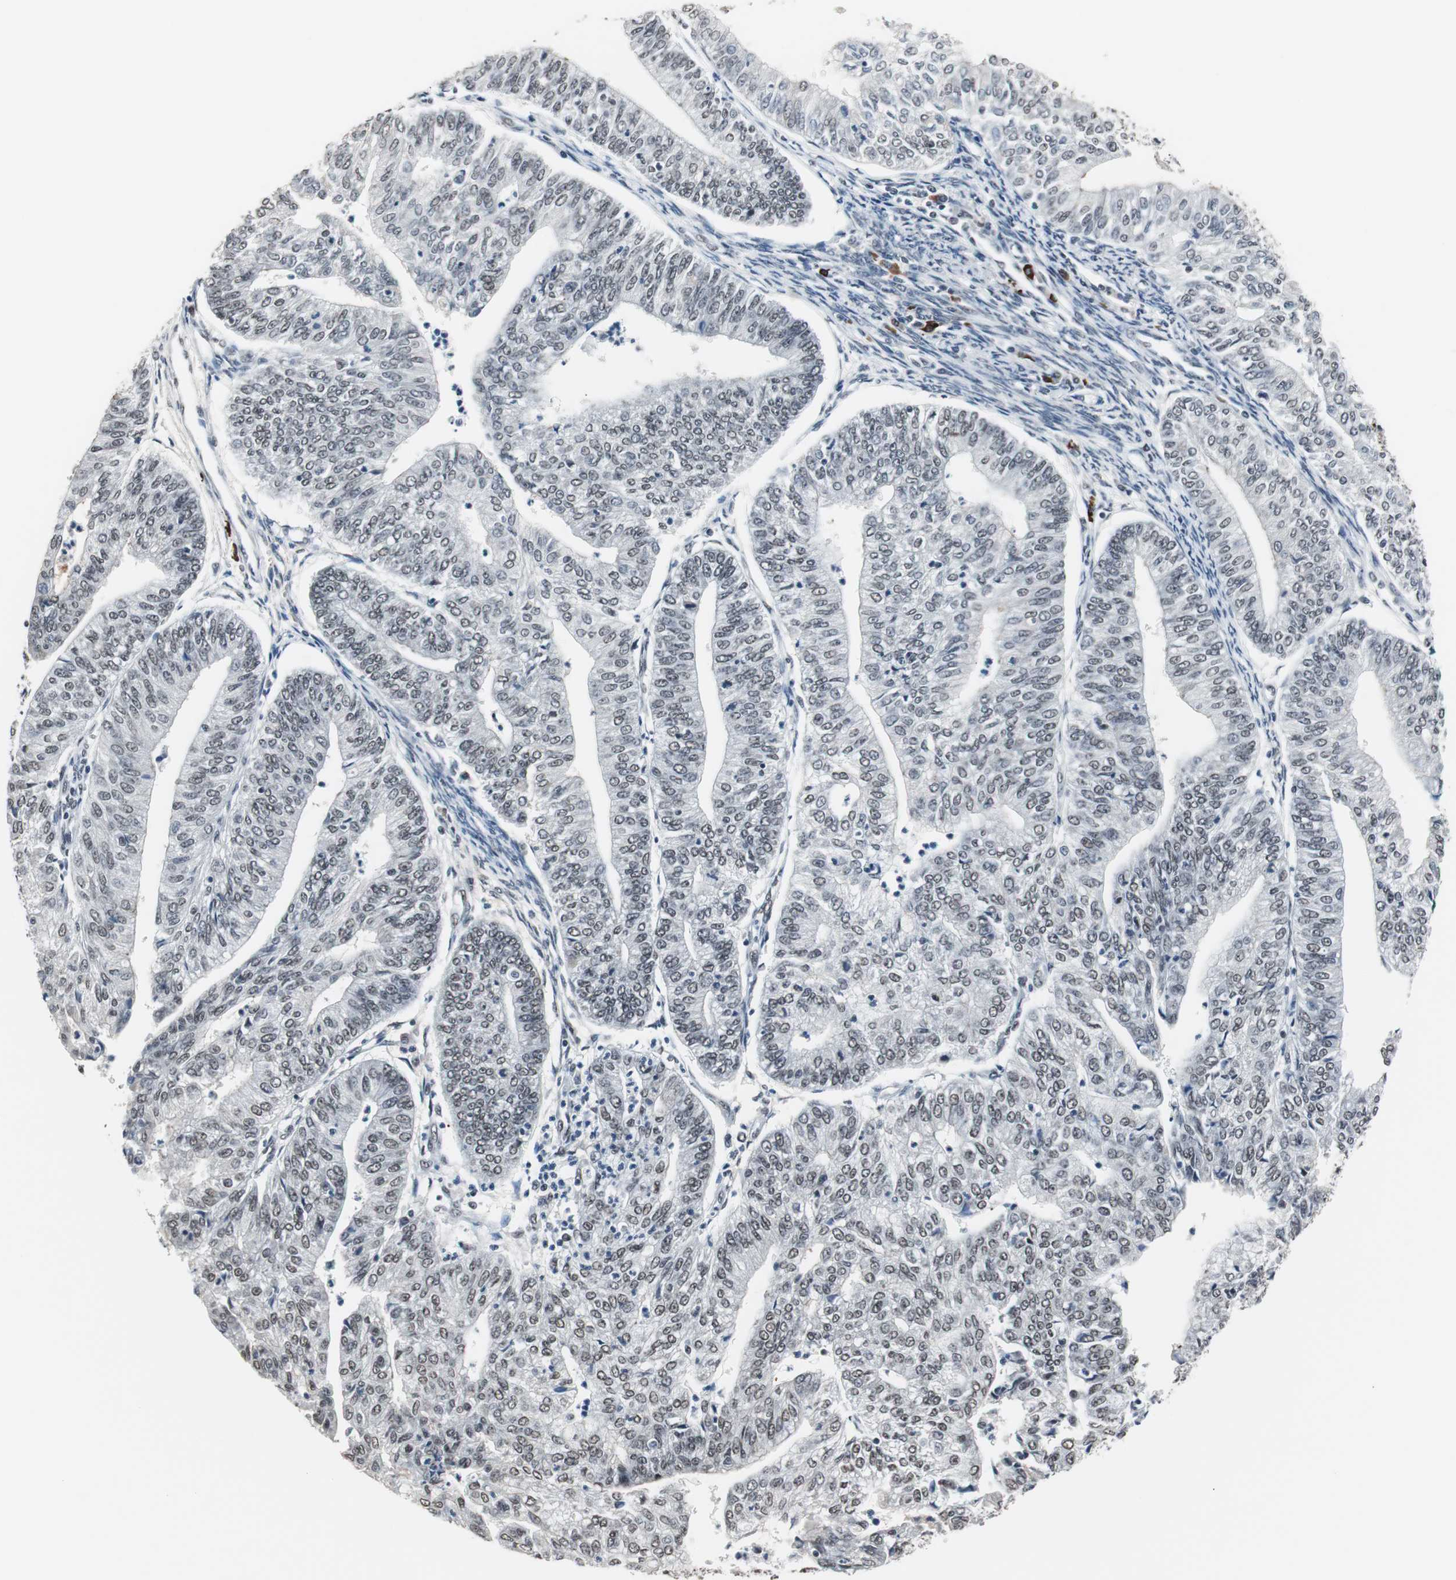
{"staining": {"intensity": "strong", "quantity": ">75%", "location": "nuclear"}, "tissue": "endometrial cancer", "cell_type": "Tumor cells", "image_type": "cancer", "snomed": [{"axis": "morphology", "description": "Adenocarcinoma, NOS"}, {"axis": "topography", "description": "Endometrium"}], "caption": "Tumor cells display high levels of strong nuclear staining in about >75% of cells in human endometrial adenocarcinoma.", "gene": "TAF7", "patient": {"sex": "female", "age": 59}}